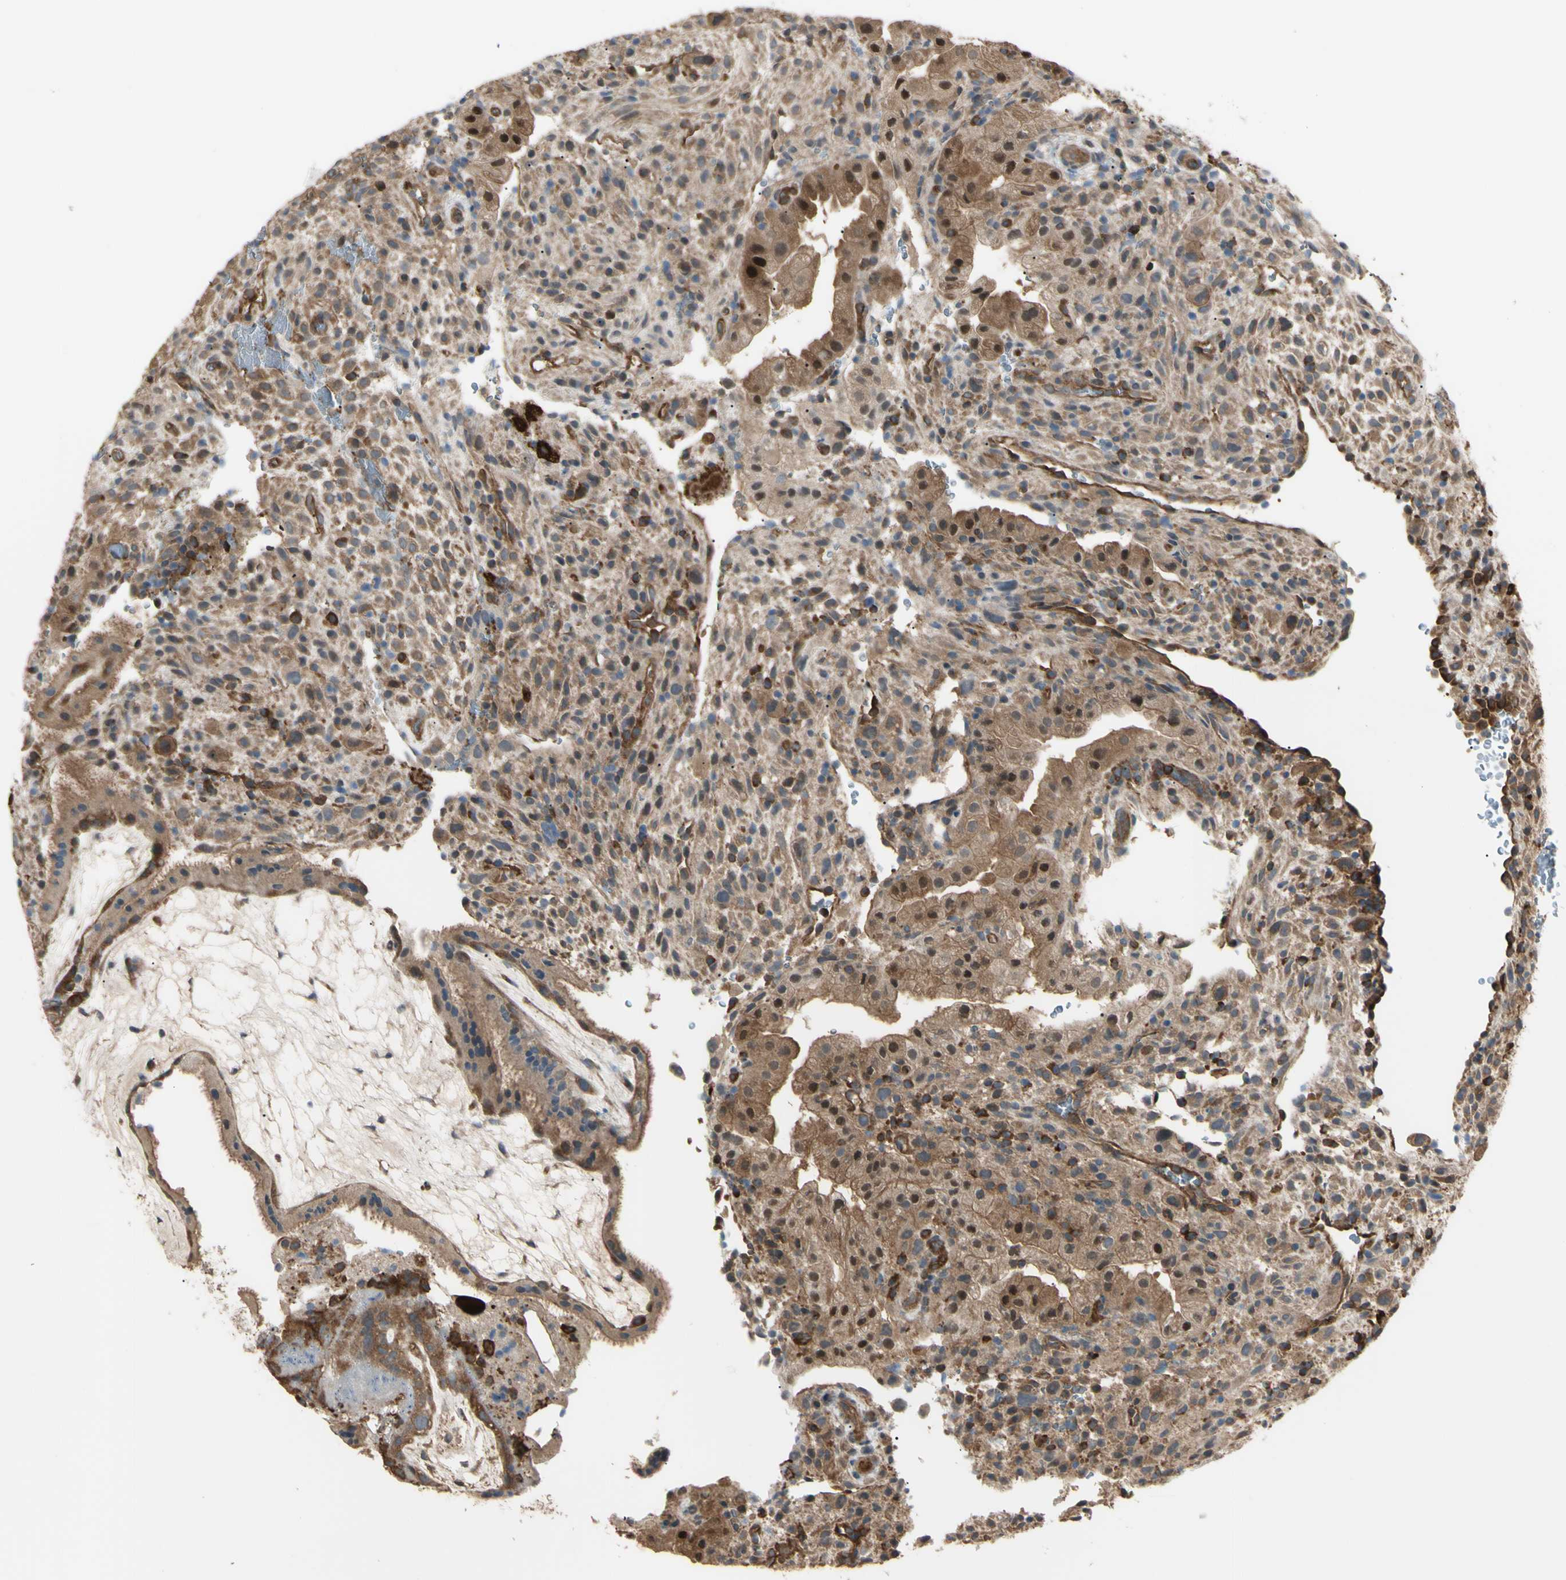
{"staining": {"intensity": "moderate", "quantity": ">75%", "location": "cytoplasmic/membranous,nuclear"}, "tissue": "placenta", "cell_type": "Decidual cells", "image_type": "normal", "snomed": [{"axis": "morphology", "description": "Normal tissue, NOS"}, {"axis": "topography", "description": "Placenta"}], "caption": "DAB immunohistochemical staining of unremarkable placenta reveals moderate cytoplasmic/membranous,nuclear protein positivity in approximately >75% of decidual cells. (Brightfield microscopy of DAB IHC at high magnification).", "gene": "PTPN12", "patient": {"sex": "female", "age": 19}}